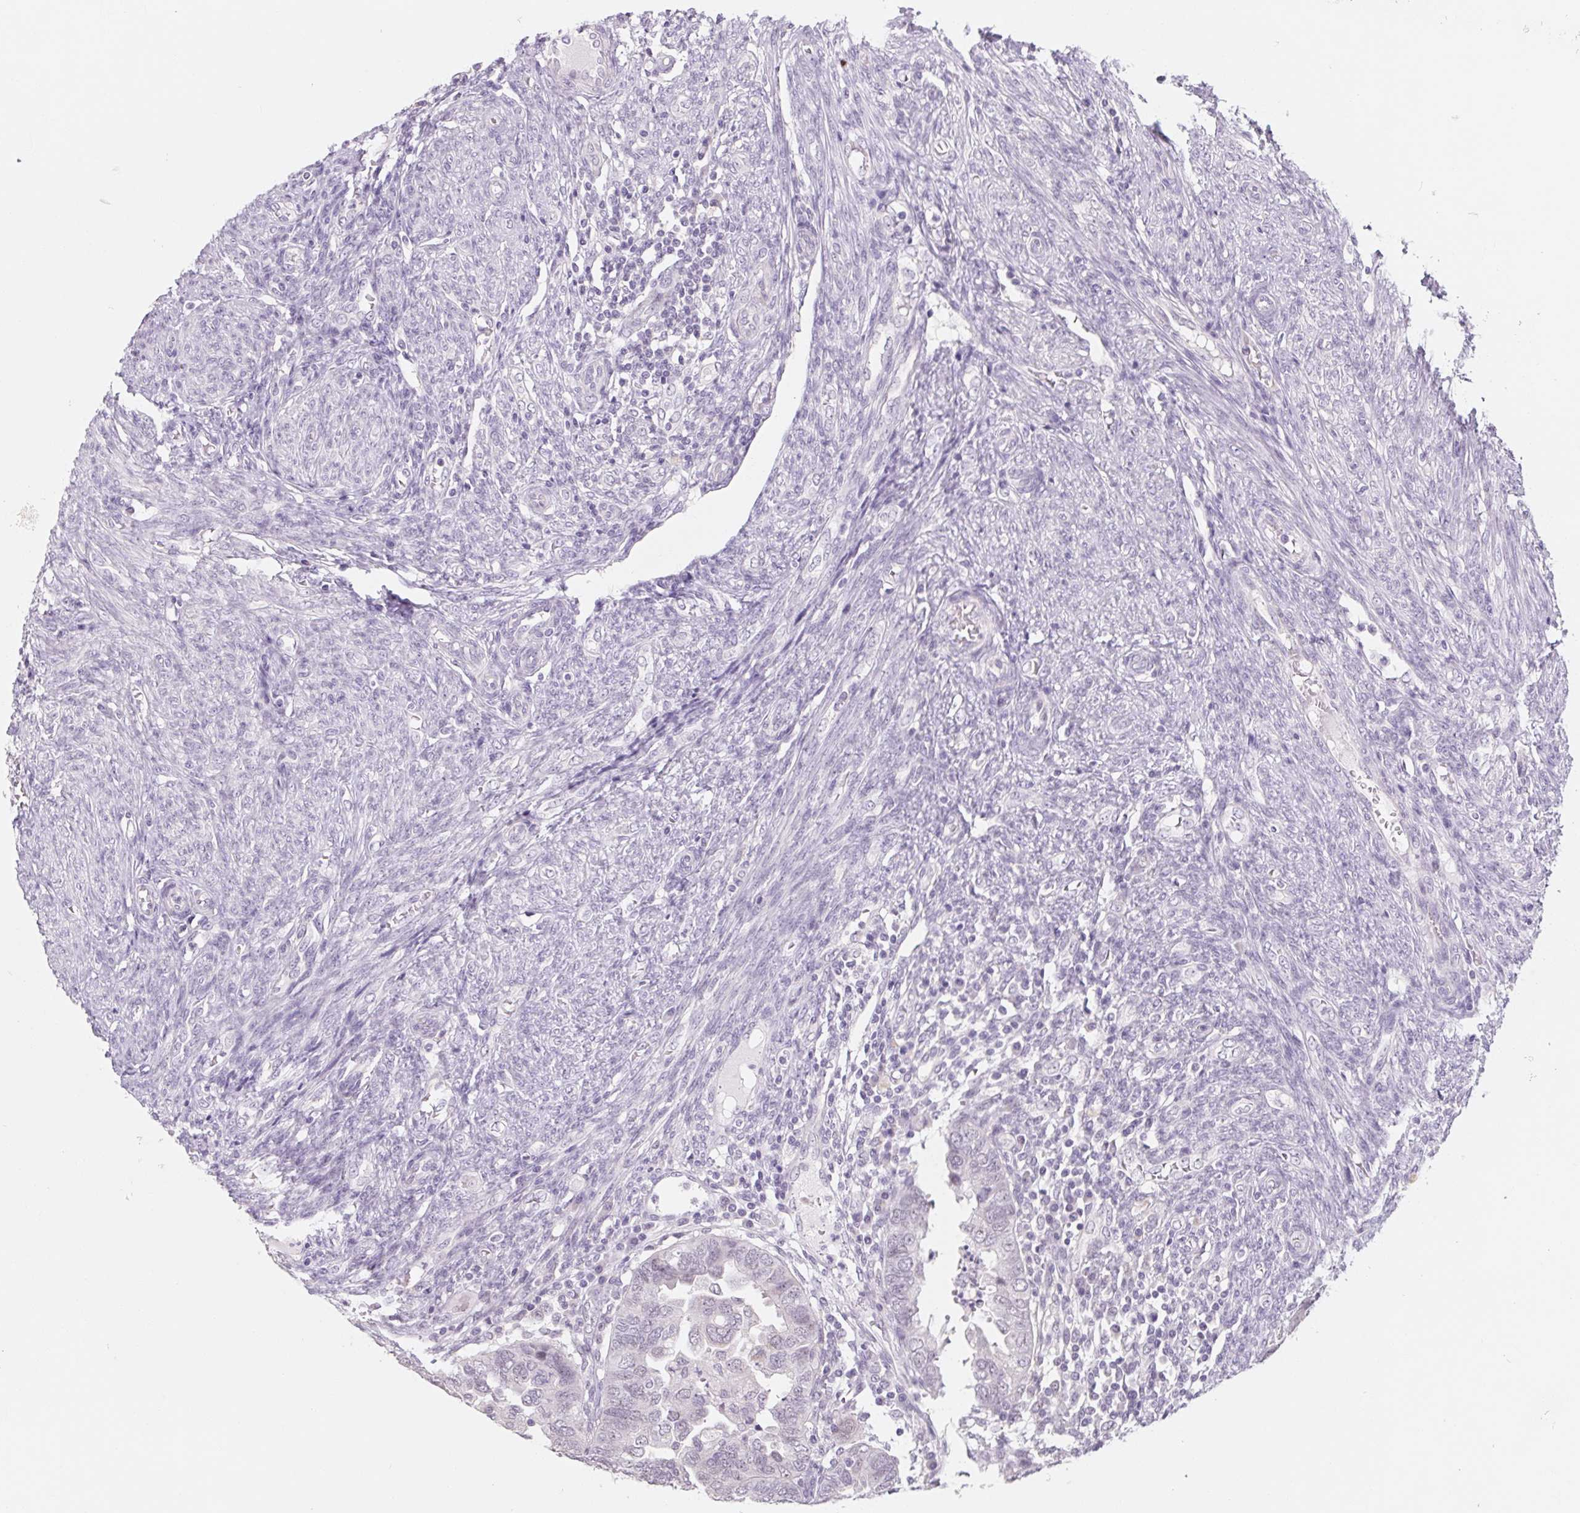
{"staining": {"intensity": "negative", "quantity": "none", "location": "none"}, "tissue": "endometrial cancer", "cell_type": "Tumor cells", "image_type": "cancer", "snomed": [{"axis": "morphology", "description": "Adenocarcinoma, NOS"}, {"axis": "topography", "description": "Endometrium"}], "caption": "Immunohistochemistry (IHC) of endometrial cancer exhibits no expression in tumor cells.", "gene": "POU1F1", "patient": {"sex": "female", "age": 79}}